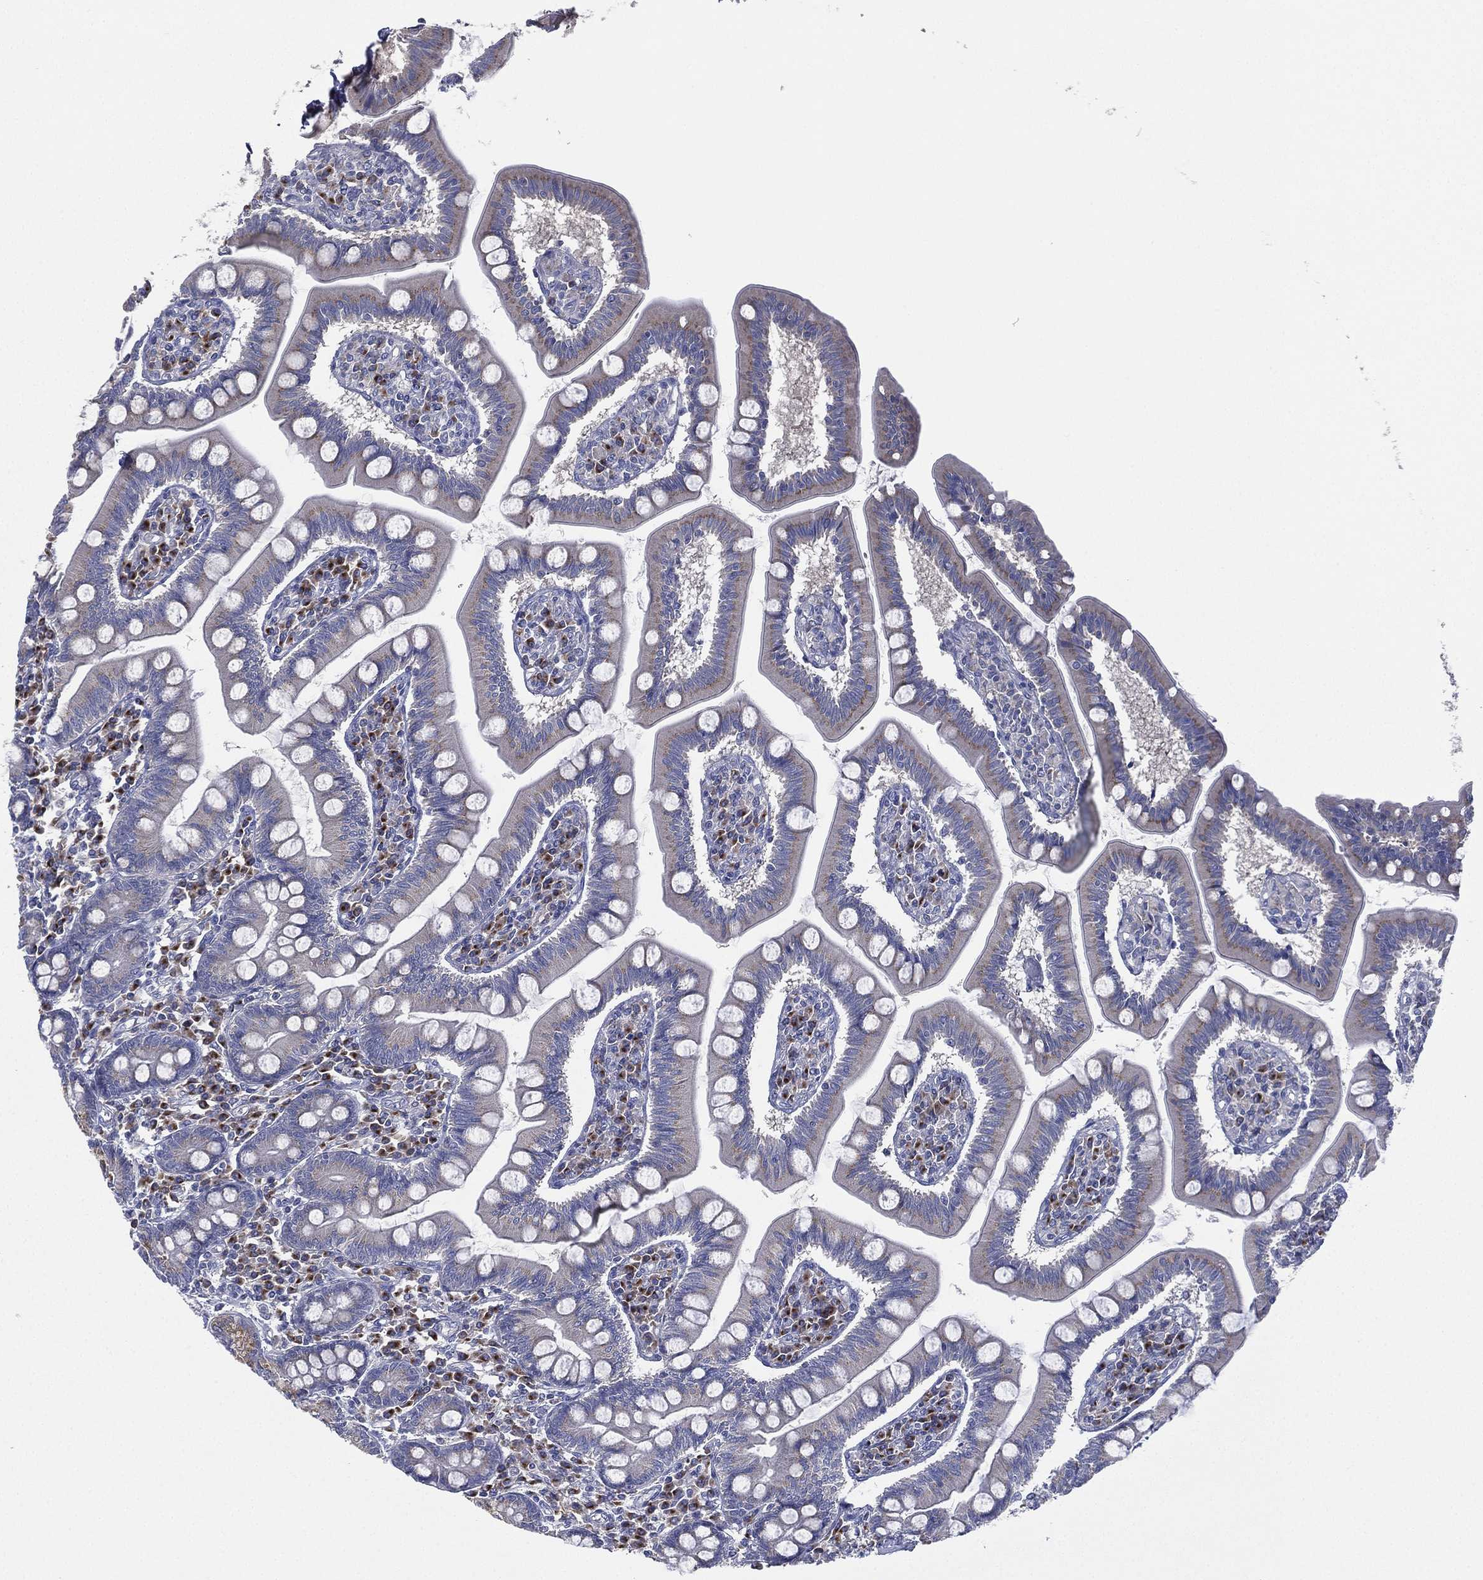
{"staining": {"intensity": "moderate", "quantity": "<25%", "location": "cytoplasmic/membranous"}, "tissue": "small intestine", "cell_type": "Glandular cells", "image_type": "normal", "snomed": [{"axis": "morphology", "description": "Normal tissue, NOS"}, {"axis": "topography", "description": "Small intestine"}], "caption": "Immunohistochemical staining of normal human small intestine shows low levels of moderate cytoplasmic/membranous positivity in about <25% of glandular cells. The staining is performed using DAB brown chromogen to label protein expression. The nuclei are counter-stained blue using hematoxylin.", "gene": "ATP8A2", "patient": {"sex": "male", "age": 88}}